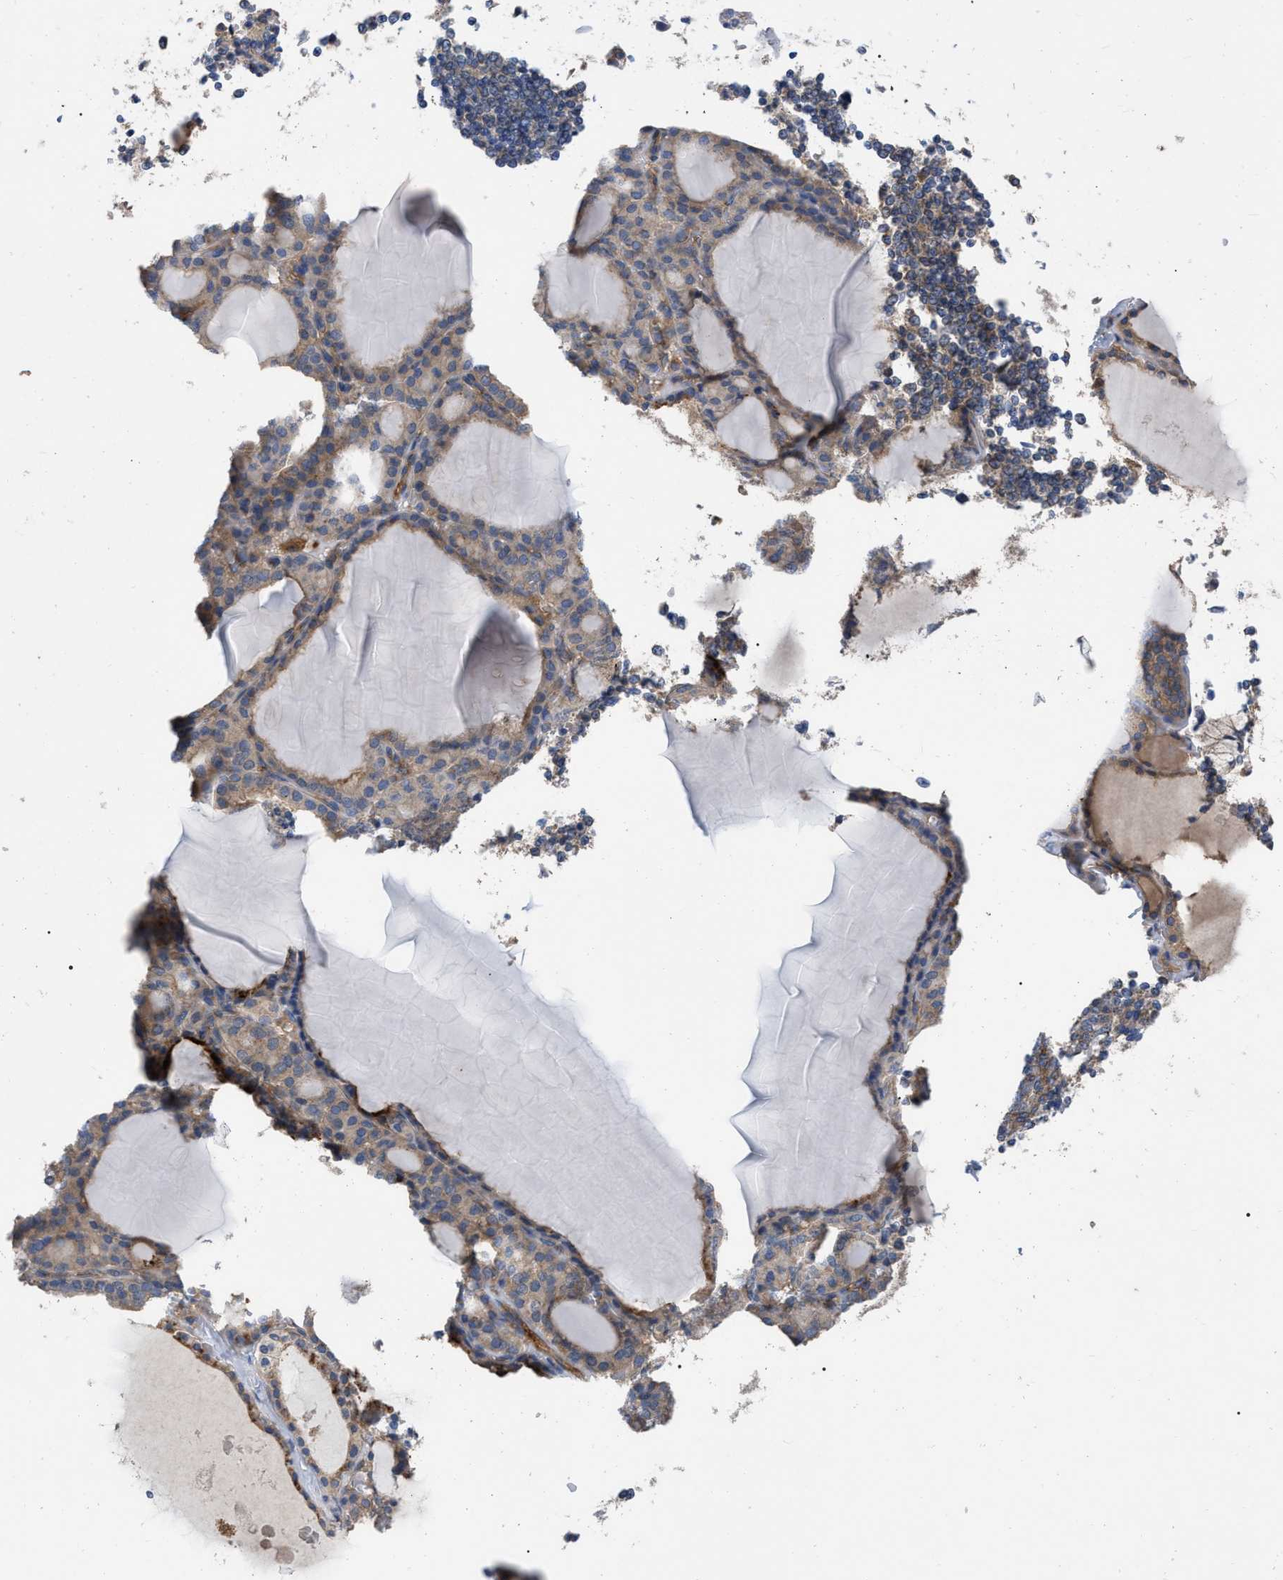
{"staining": {"intensity": "moderate", "quantity": ">75%", "location": "cytoplasmic/membranous"}, "tissue": "thyroid gland", "cell_type": "Glandular cells", "image_type": "normal", "snomed": [{"axis": "morphology", "description": "Normal tissue, NOS"}, {"axis": "topography", "description": "Thyroid gland"}], "caption": "Moderate cytoplasmic/membranous staining for a protein is appreciated in about >75% of glandular cells of normal thyroid gland using immunohistochemistry (IHC).", "gene": "RABEP1", "patient": {"sex": "male", "age": 56}}